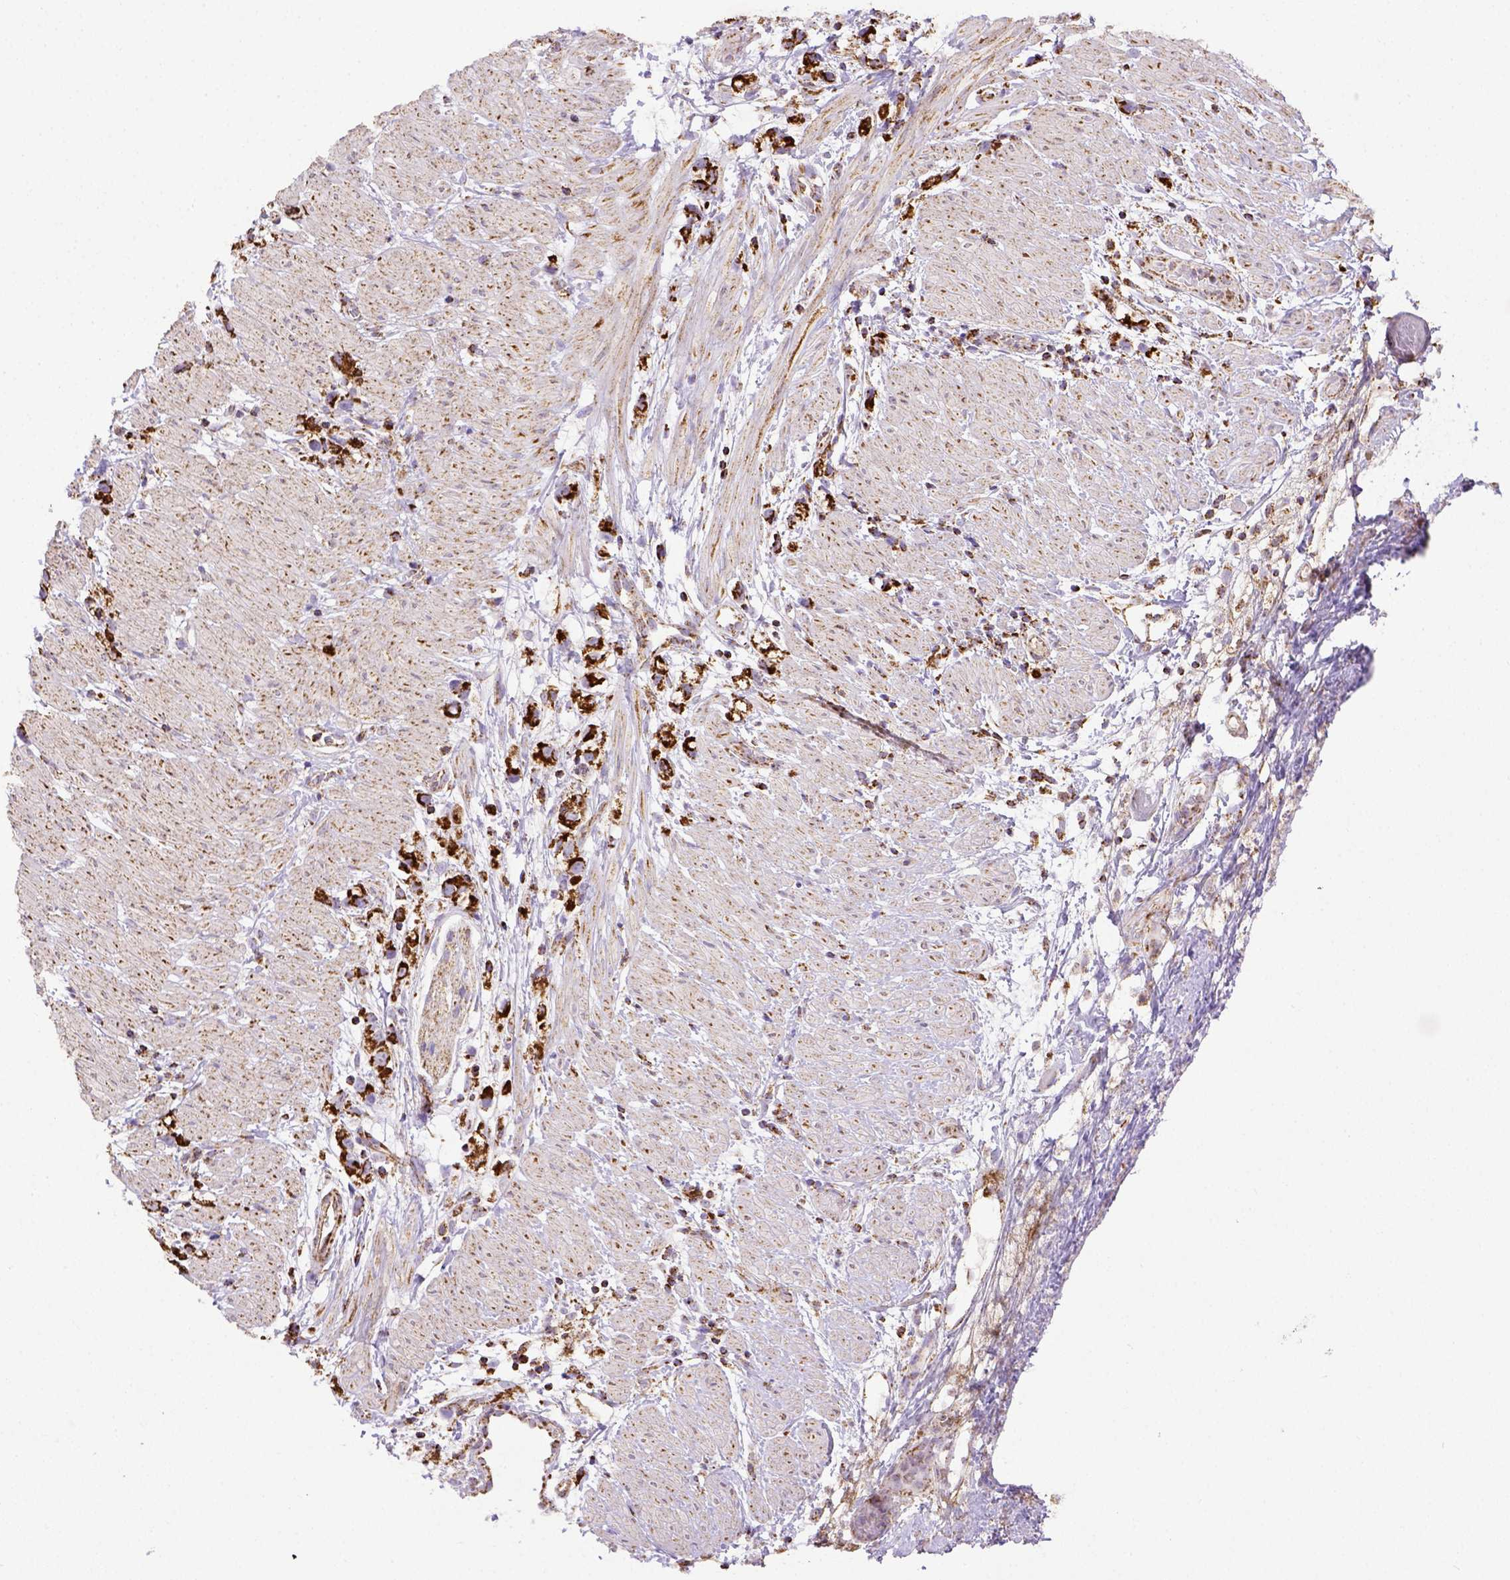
{"staining": {"intensity": "strong", "quantity": ">75%", "location": "cytoplasmic/membranous"}, "tissue": "stomach cancer", "cell_type": "Tumor cells", "image_type": "cancer", "snomed": [{"axis": "morphology", "description": "Adenocarcinoma, NOS"}, {"axis": "topography", "description": "Stomach"}], "caption": "Protein expression analysis of stomach cancer exhibits strong cytoplasmic/membranous staining in about >75% of tumor cells.", "gene": "MT-CO1", "patient": {"sex": "female", "age": 59}}